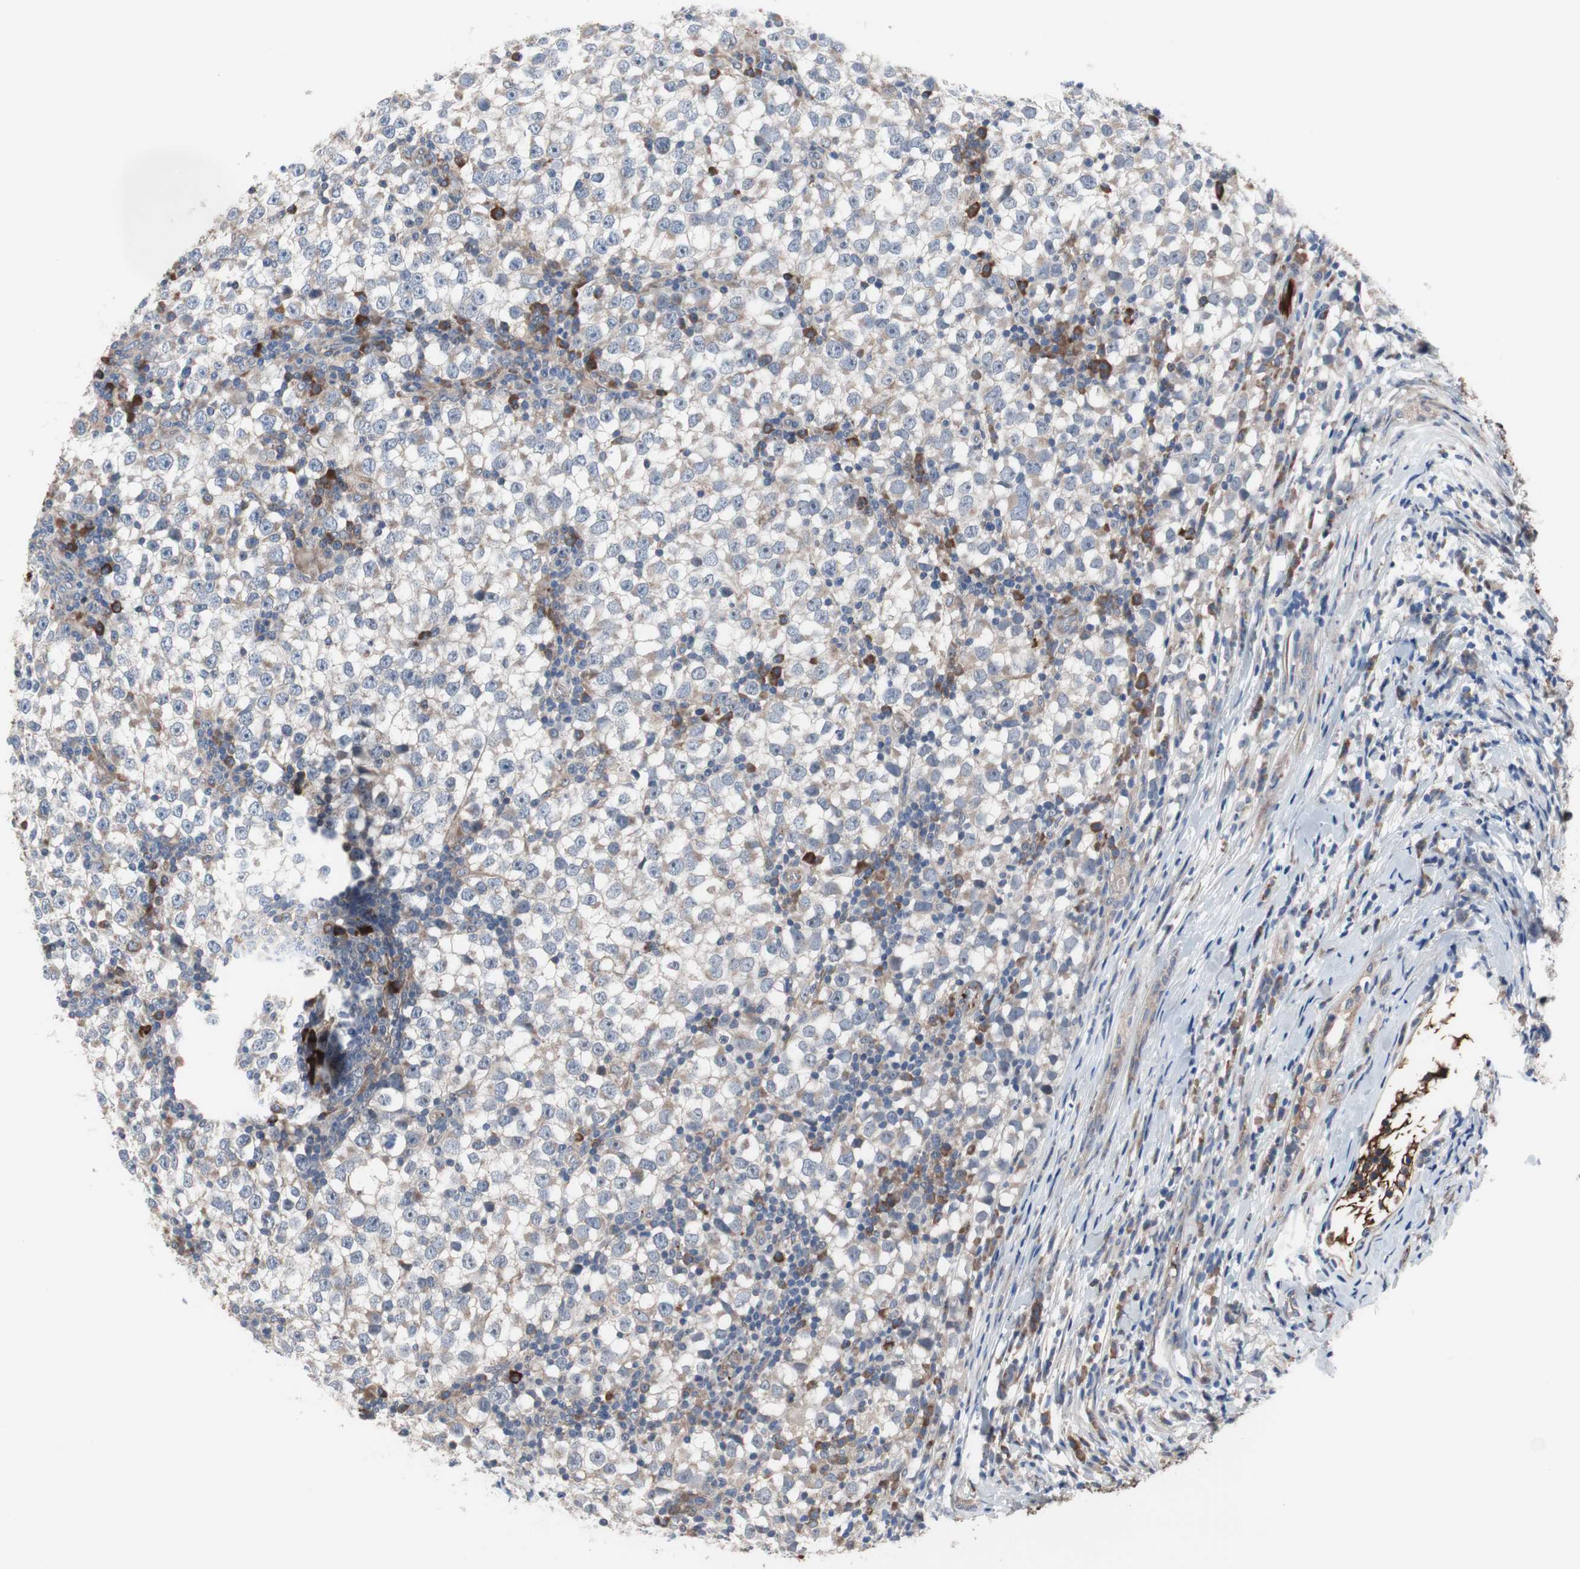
{"staining": {"intensity": "moderate", "quantity": "<25%", "location": "cytoplasmic/membranous"}, "tissue": "testis cancer", "cell_type": "Tumor cells", "image_type": "cancer", "snomed": [{"axis": "morphology", "description": "Seminoma, NOS"}, {"axis": "topography", "description": "Testis"}], "caption": "Human seminoma (testis) stained with a brown dye shows moderate cytoplasmic/membranous positive expression in about <25% of tumor cells.", "gene": "KANSL1", "patient": {"sex": "male", "age": 65}}